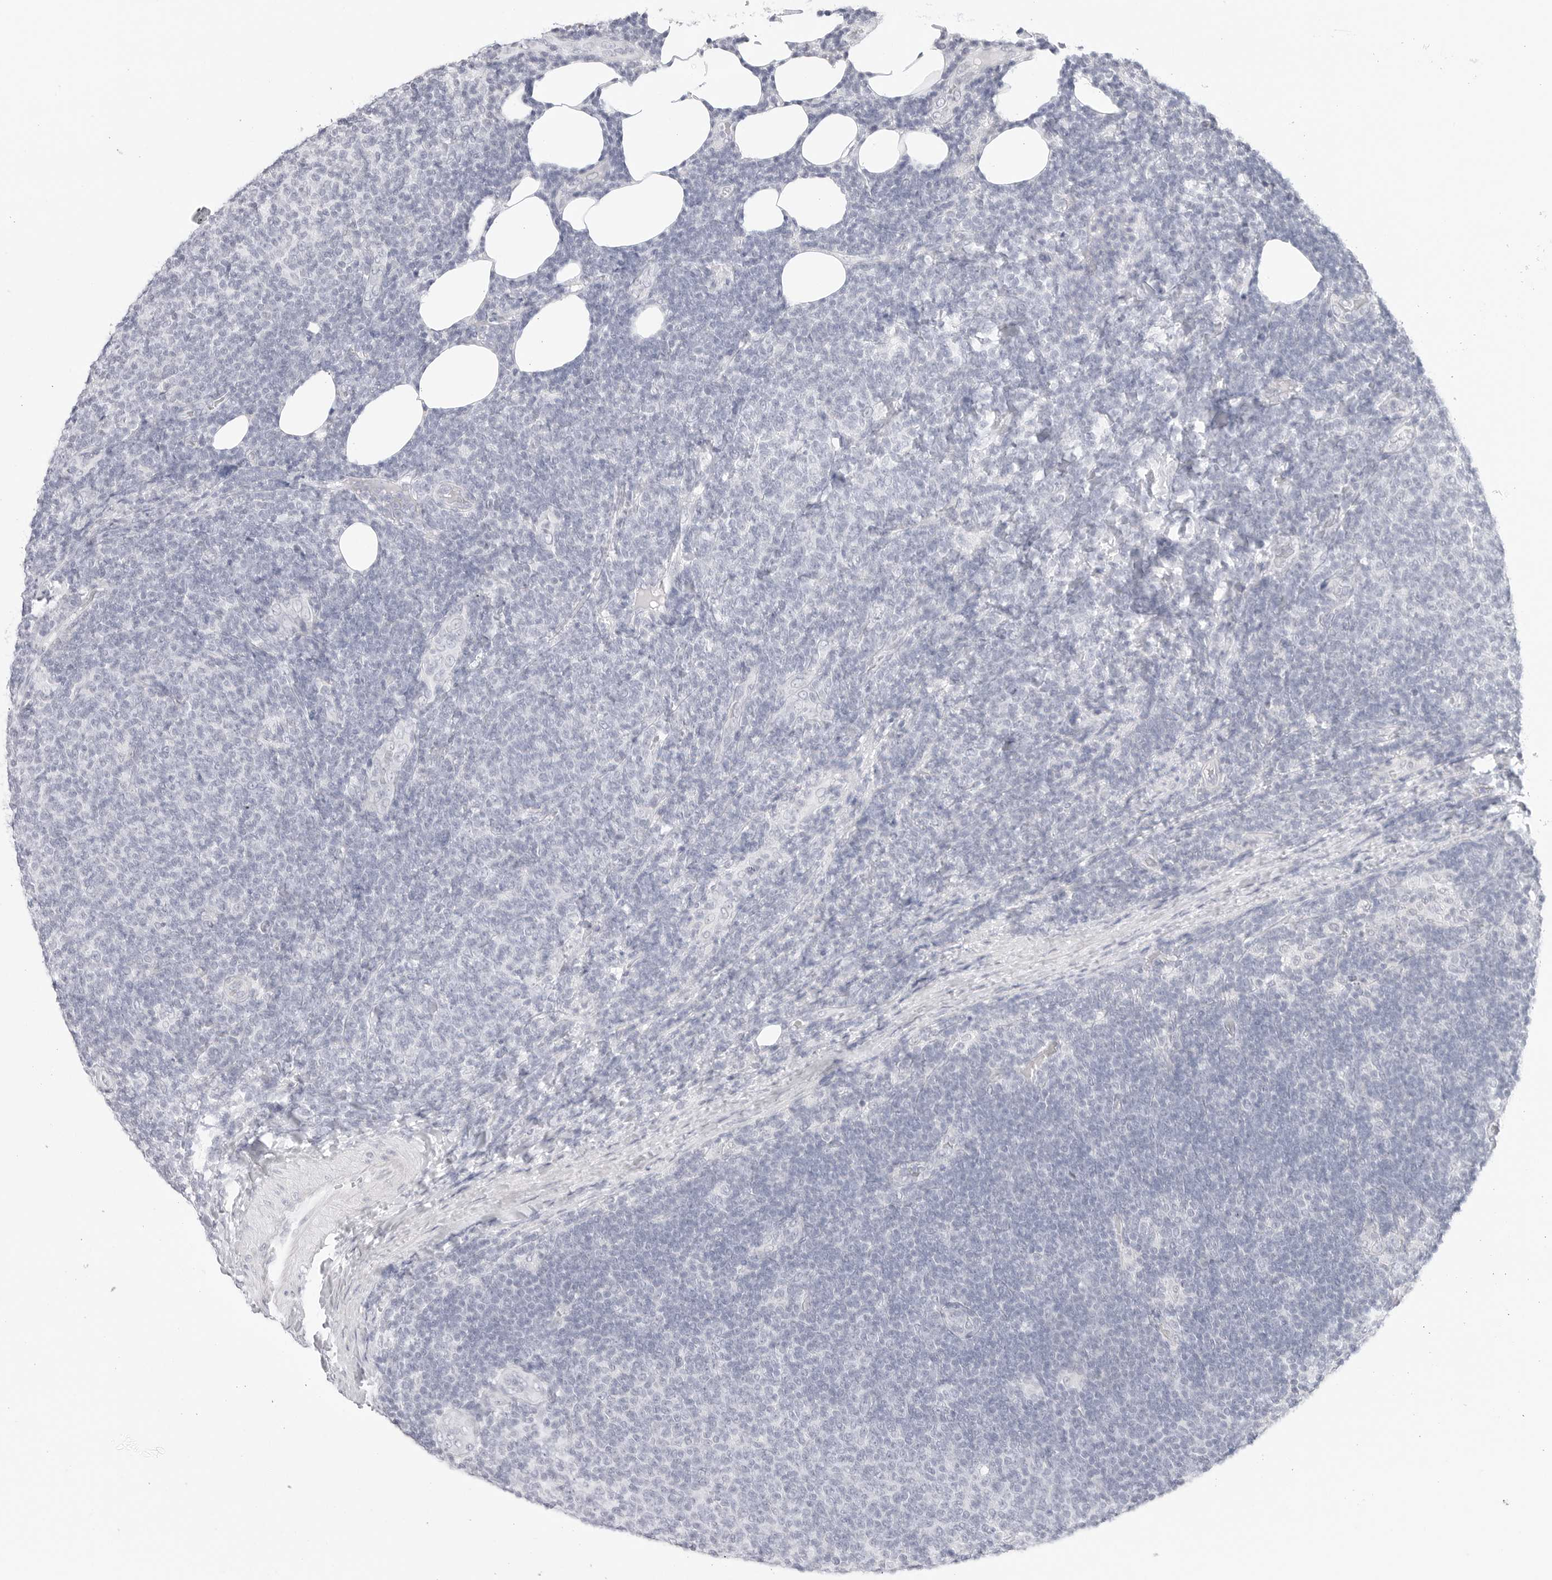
{"staining": {"intensity": "negative", "quantity": "none", "location": "none"}, "tissue": "lymphoma", "cell_type": "Tumor cells", "image_type": "cancer", "snomed": [{"axis": "morphology", "description": "Malignant lymphoma, non-Hodgkin's type, Low grade"}, {"axis": "topography", "description": "Lymph node"}], "caption": "The immunohistochemistry photomicrograph has no significant positivity in tumor cells of lymphoma tissue. Brightfield microscopy of immunohistochemistry stained with DAB (brown) and hematoxylin (blue), captured at high magnification.", "gene": "HMGCS2", "patient": {"sex": "male", "age": 66}}